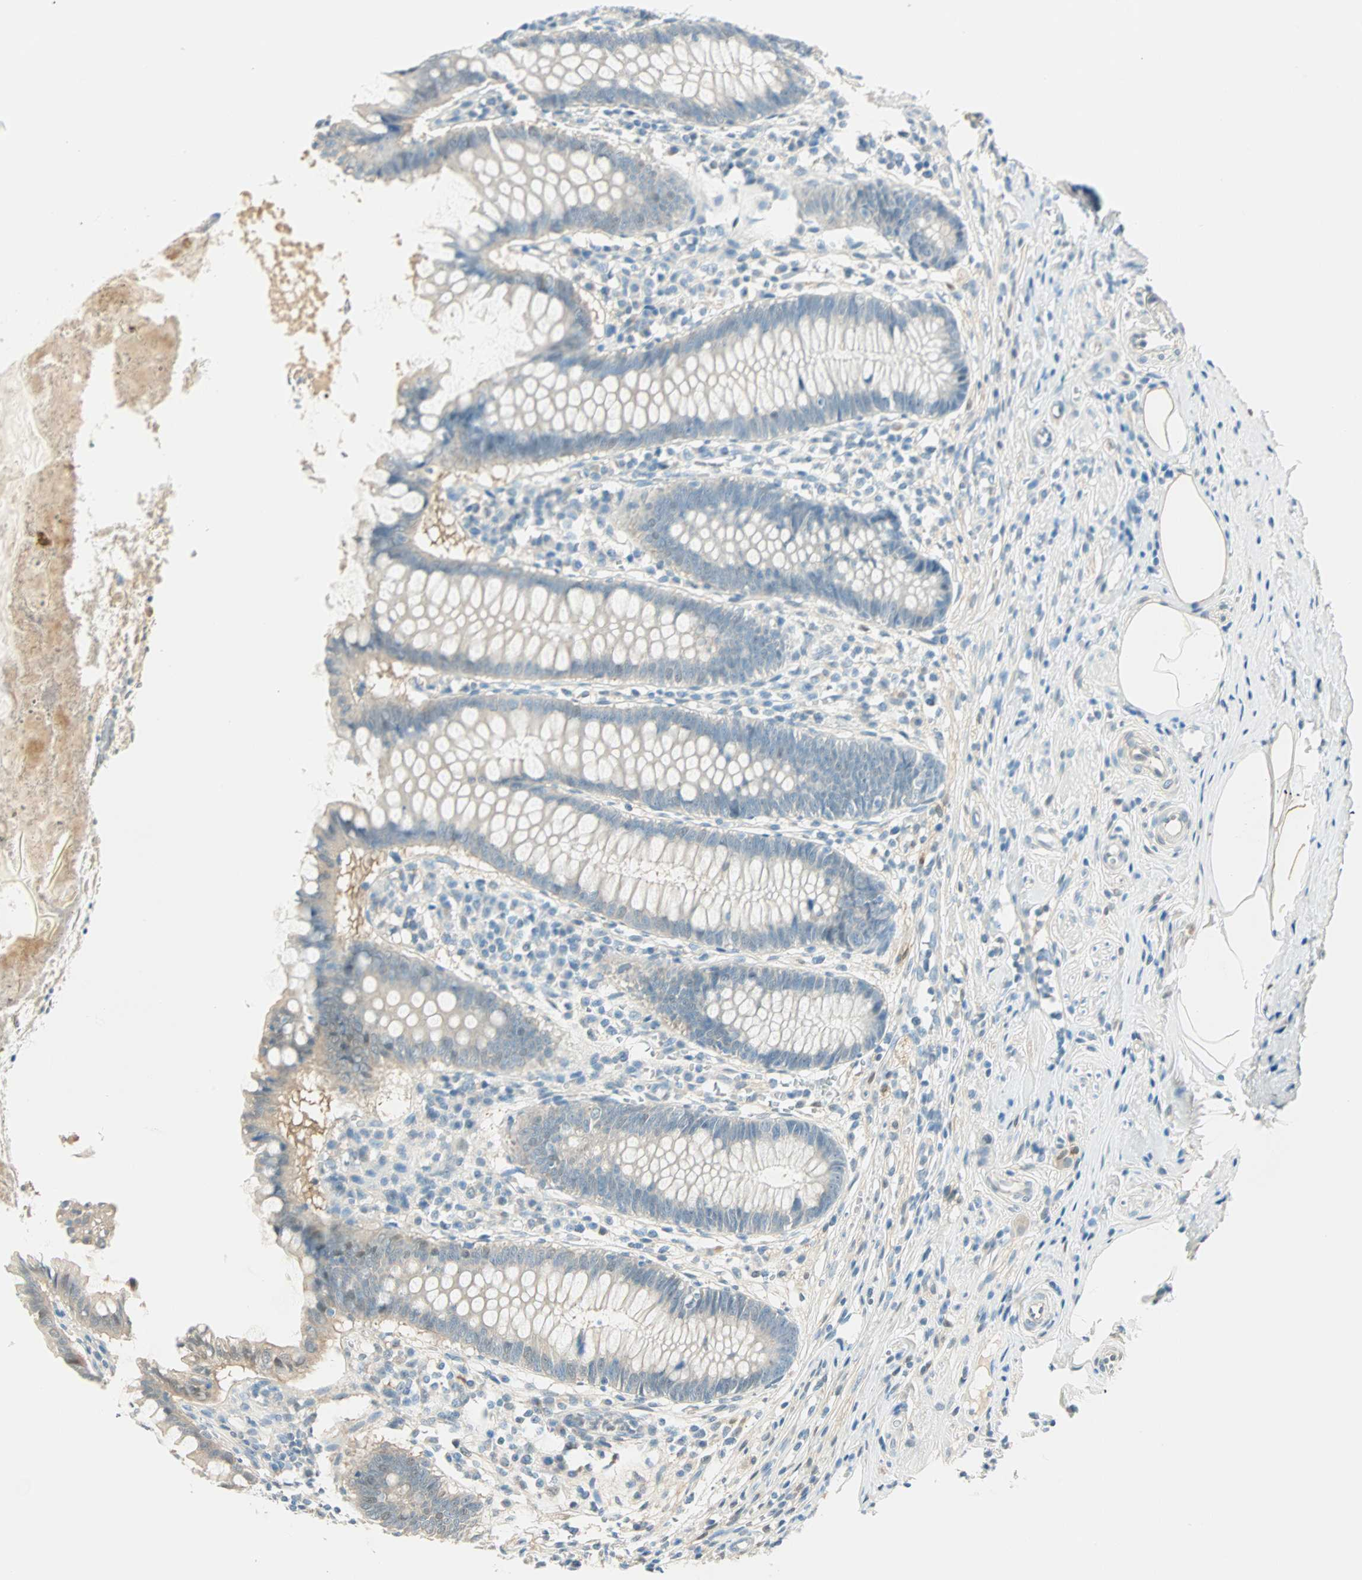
{"staining": {"intensity": "weak", "quantity": "25%-75%", "location": "cytoplasmic/membranous,nuclear"}, "tissue": "appendix", "cell_type": "Glandular cells", "image_type": "normal", "snomed": [{"axis": "morphology", "description": "Normal tissue, NOS"}, {"axis": "topography", "description": "Appendix"}], "caption": "An image of appendix stained for a protein shows weak cytoplasmic/membranous,nuclear brown staining in glandular cells.", "gene": "S100A1", "patient": {"sex": "female", "age": 50}}